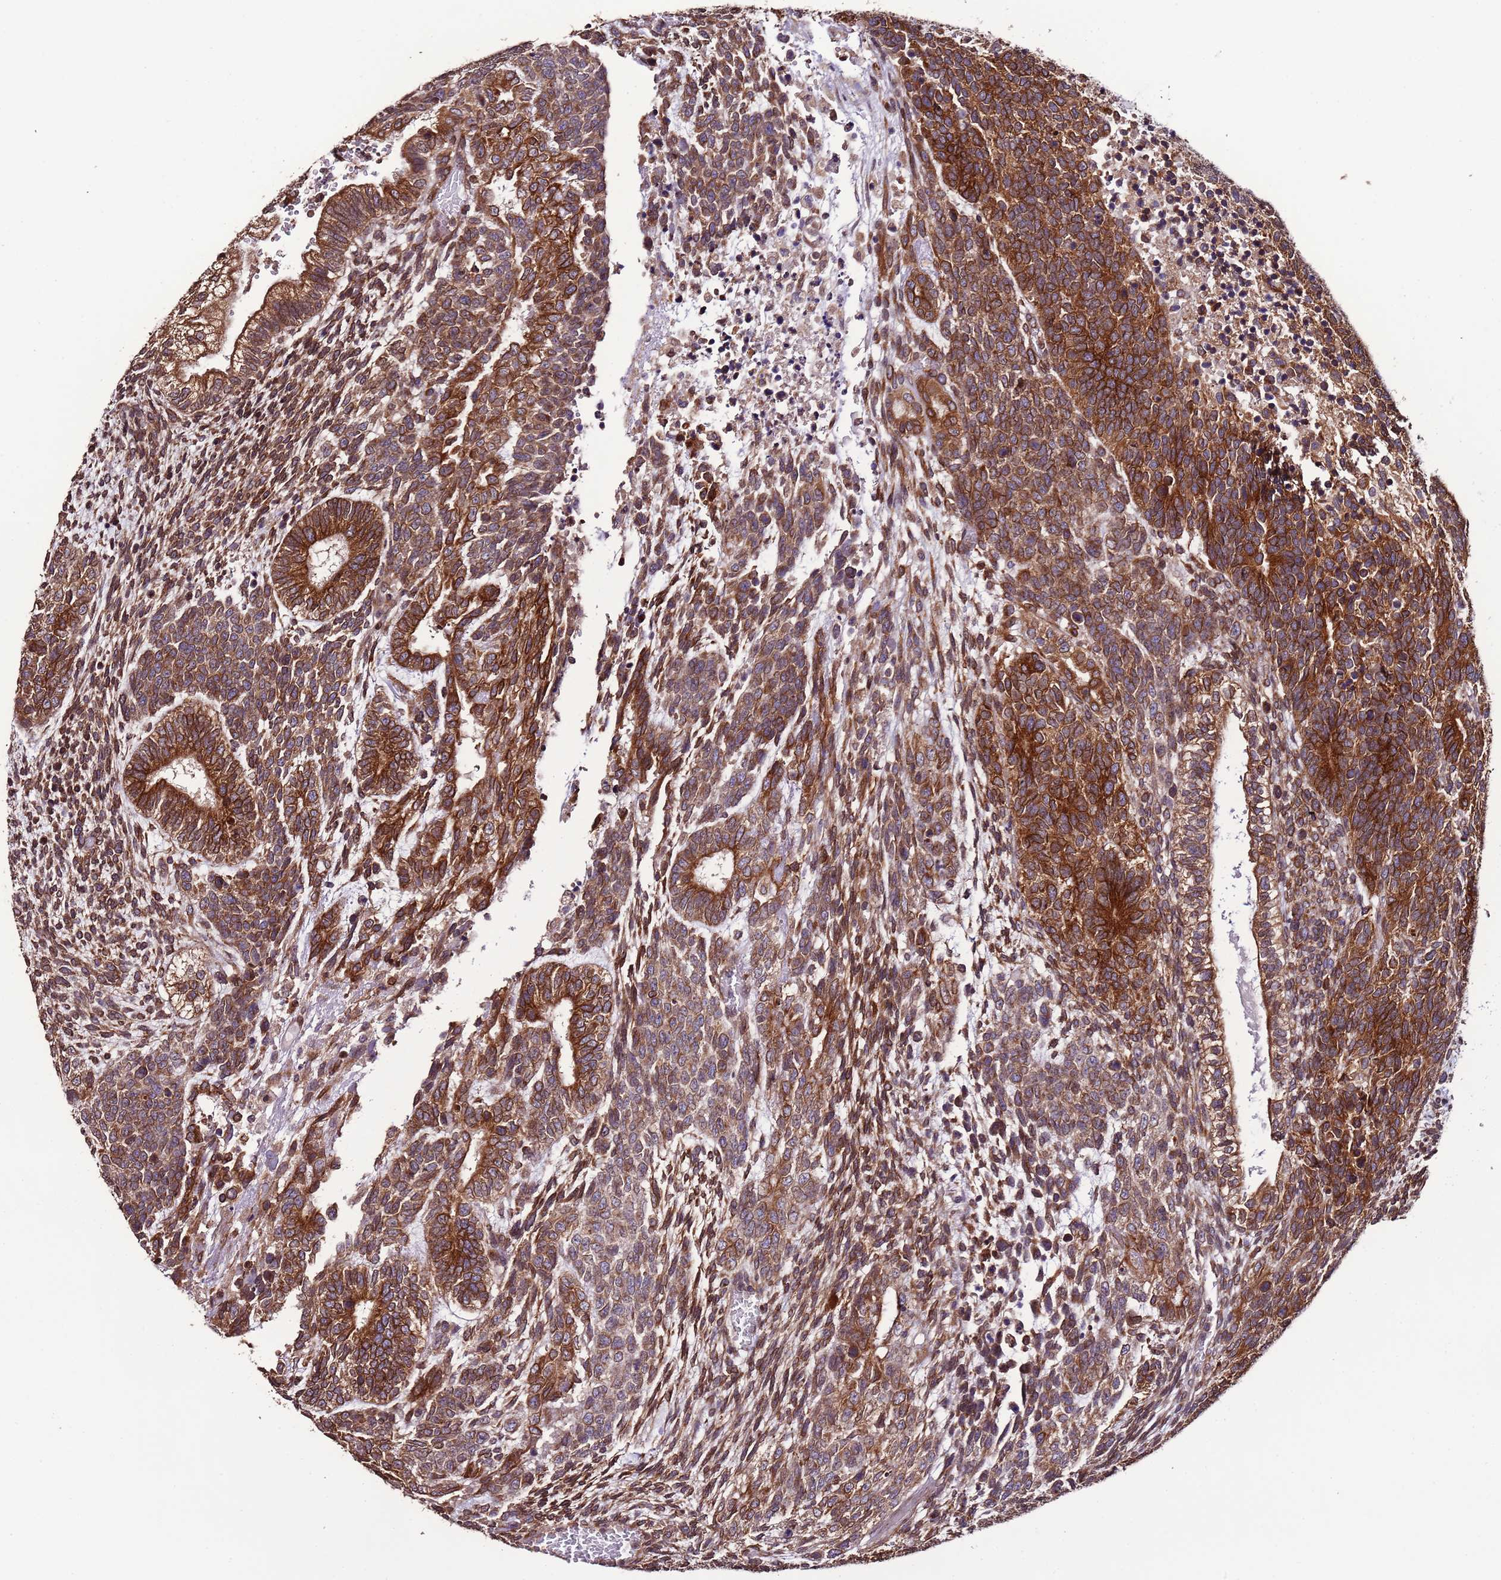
{"staining": {"intensity": "strong", "quantity": ">75%", "location": "cytoplasmic/membranous"}, "tissue": "testis cancer", "cell_type": "Tumor cells", "image_type": "cancer", "snomed": [{"axis": "morphology", "description": "Carcinoma, Embryonal, NOS"}, {"axis": "topography", "description": "Testis"}], "caption": "Testis cancer stained with a protein marker demonstrates strong staining in tumor cells.", "gene": "SLC41A3", "patient": {"sex": "male", "age": 23}}